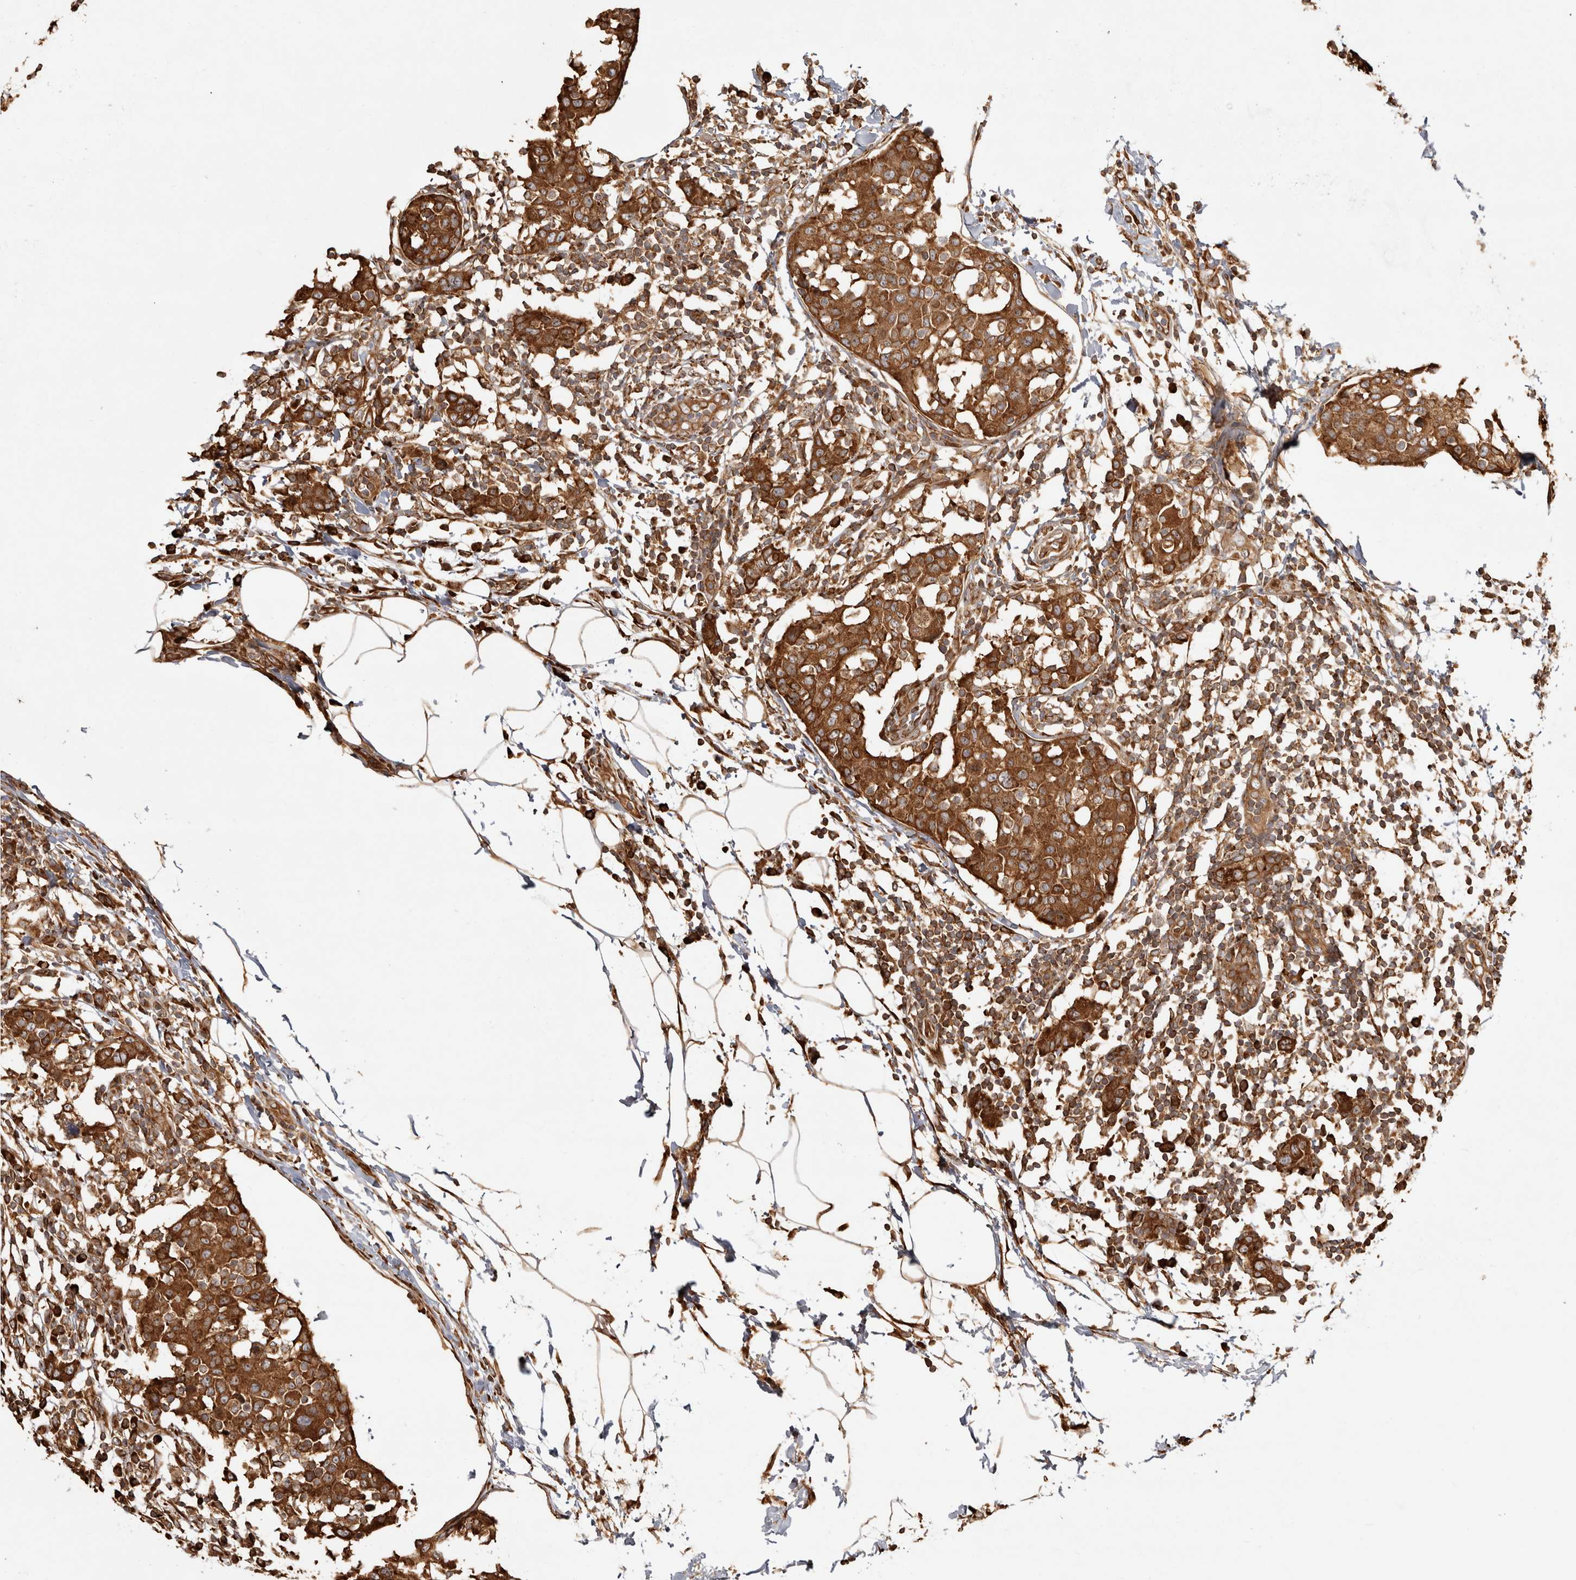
{"staining": {"intensity": "strong", "quantity": ">75%", "location": "cytoplasmic/membranous"}, "tissue": "breast cancer", "cell_type": "Tumor cells", "image_type": "cancer", "snomed": [{"axis": "morphology", "description": "Normal tissue, NOS"}, {"axis": "morphology", "description": "Duct carcinoma"}, {"axis": "topography", "description": "Breast"}], "caption": "The histopathology image demonstrates immunohistochemical staining of infiltrating ductal carcinoma (breast). There is strong cytoplasmic/membranous staining is present in approximately >75% of tumor cells.", "gene": "CAMSAP2", "patient": {"sex": "female", "age": 37}}